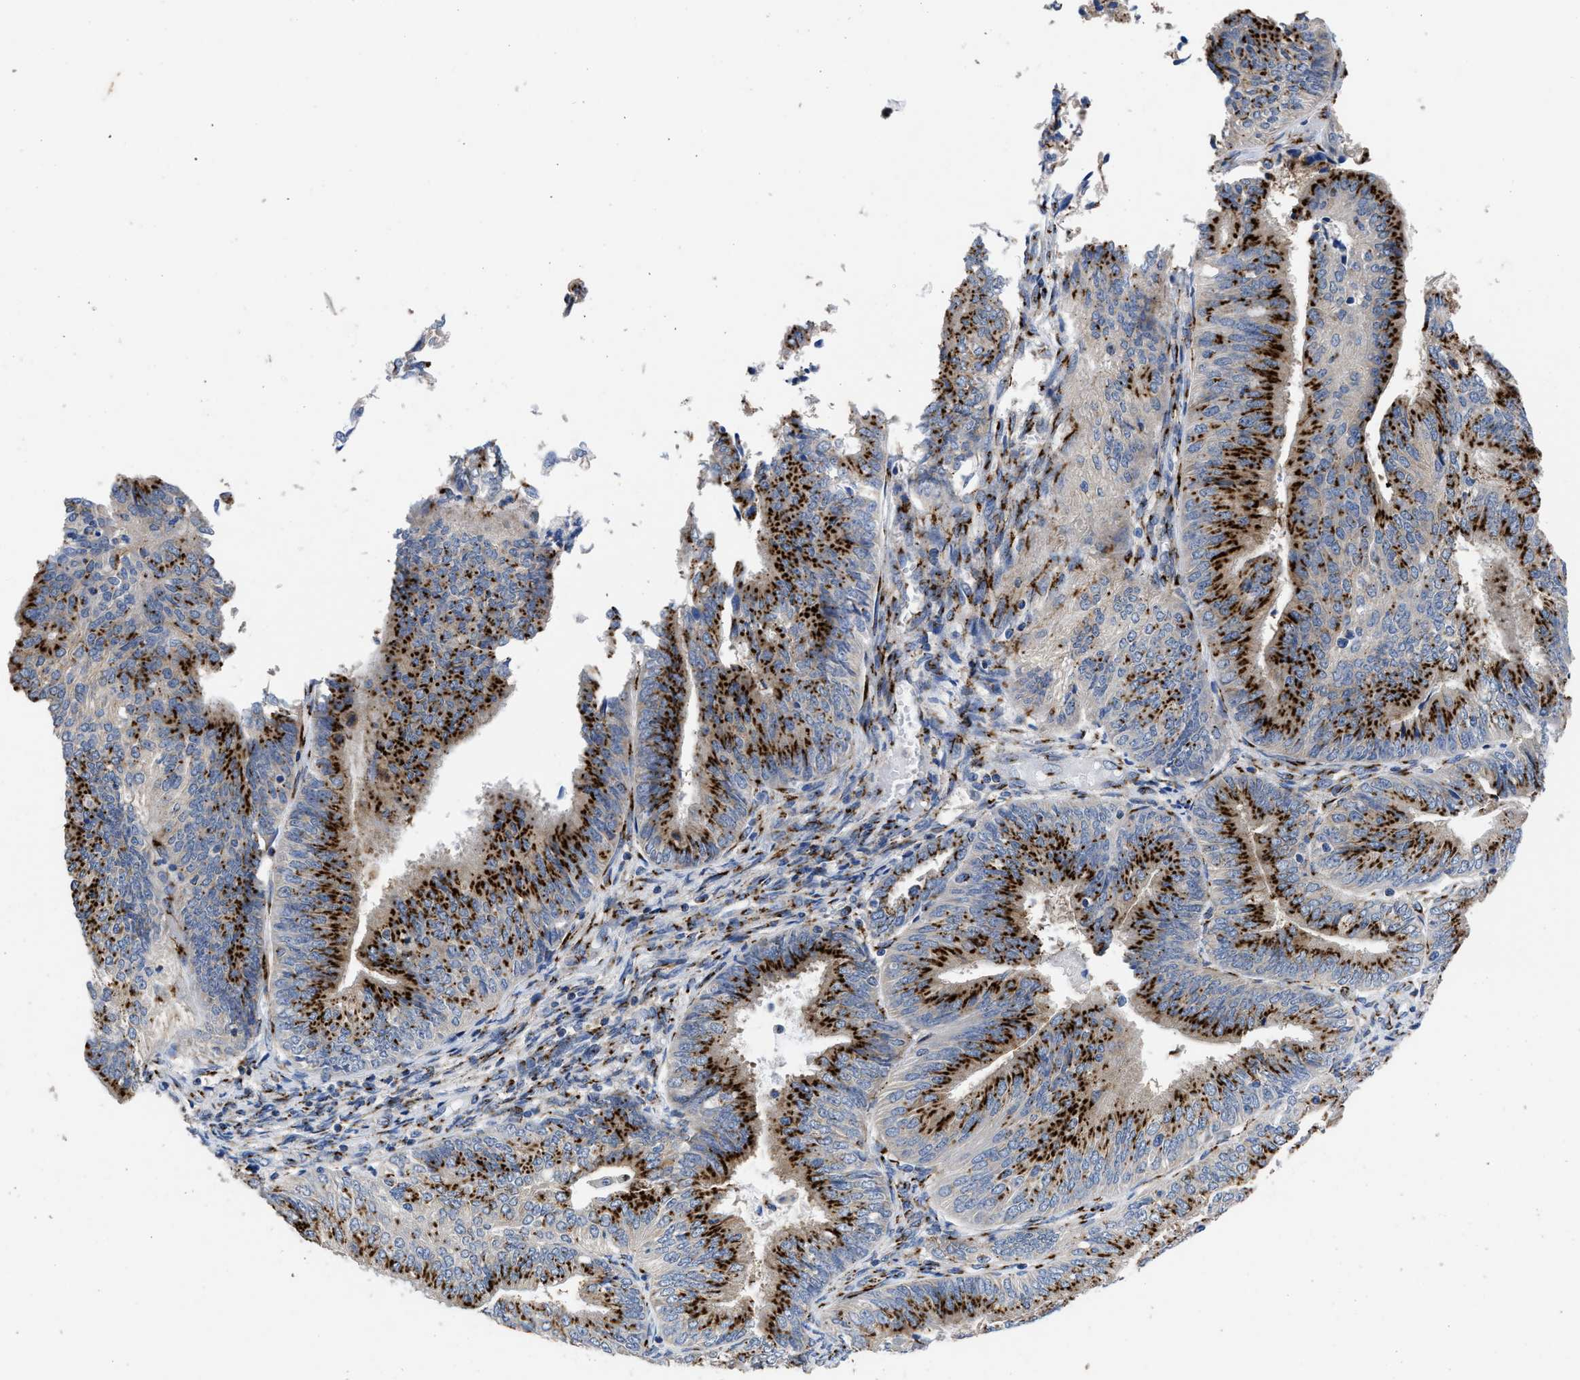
{"staining": {"intensity": "strong", "quantity": ">75%", "location": "cytoplasmic/membranous"}, "tissue": "endometrial cancer", "cell_type": "Tumor cells", "image_type": "cancer", "snomed": [{"axis": "morphology", "description": "Adenocarcinoma, NOS"}, {"axis": "topography", "description": "Endometrium"}], "caption": "Strong cytoplasmic/membranous positivity is identified in approximately >75% of tumor cells in endometrial cancer.", "gene": "TMEM87A", "patient": {"sex": "female", "age": 58}}